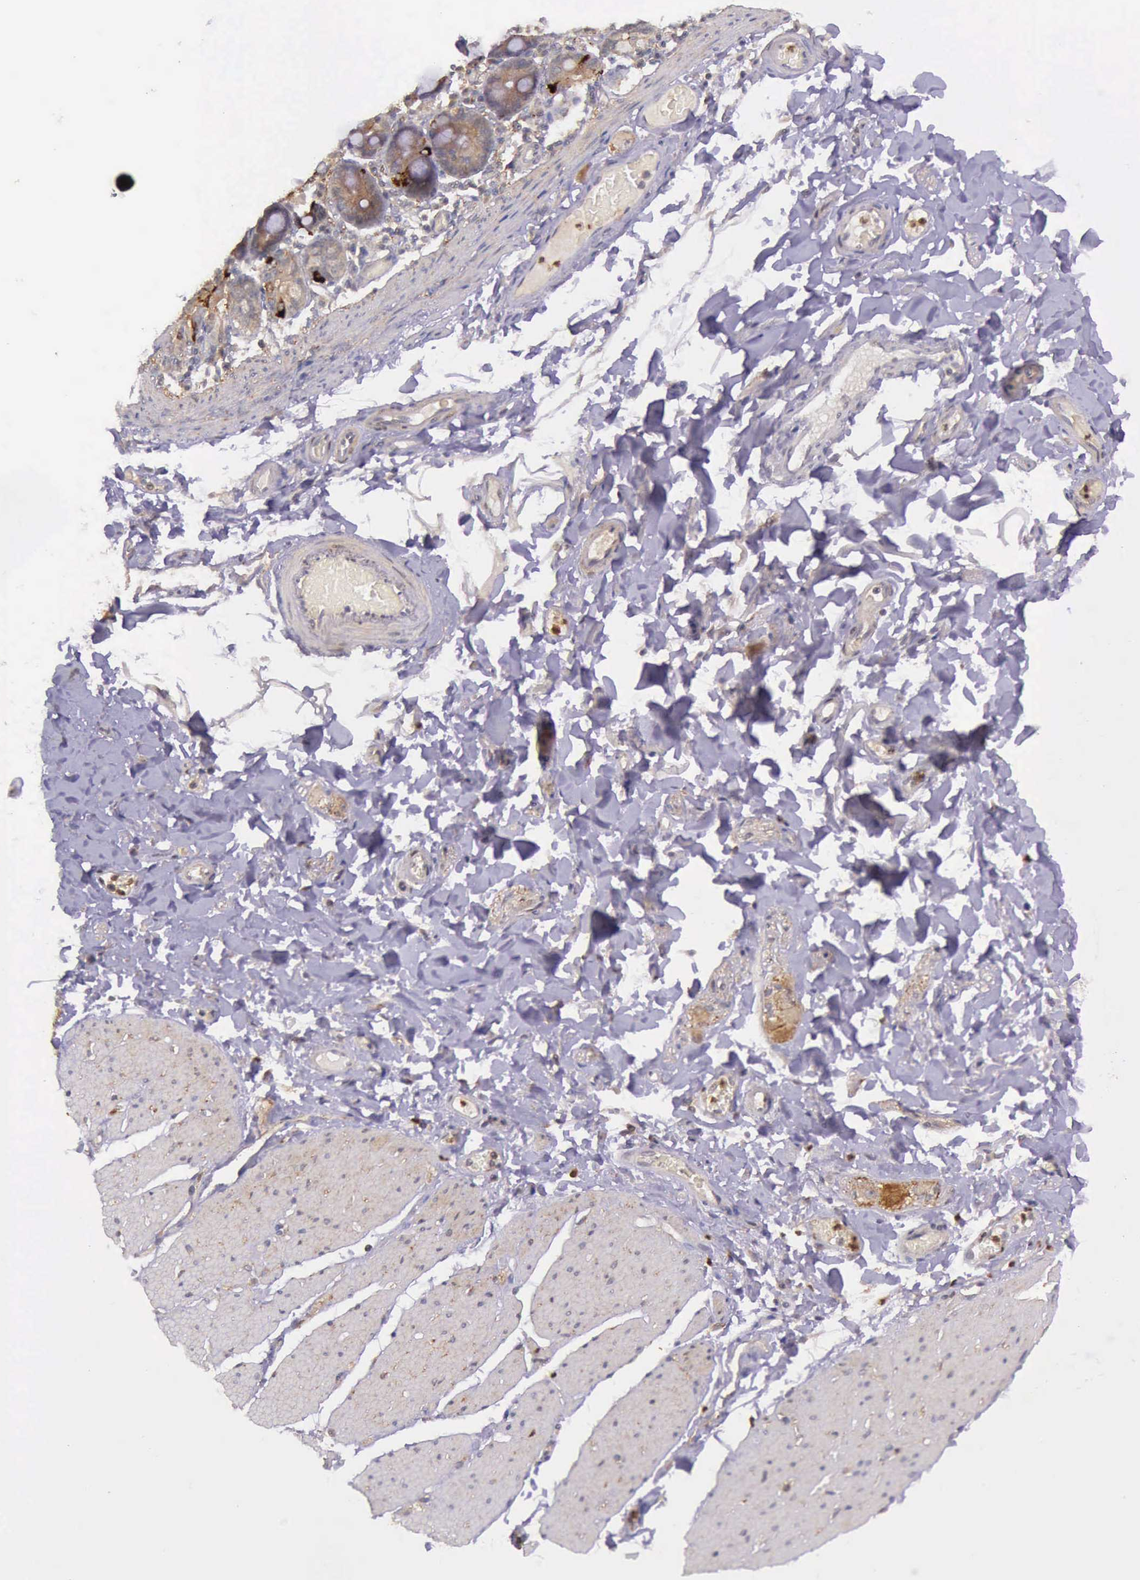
{"staining": {"intensity": "negative", "quantity": "none", "location": "none"}, "tissue": "adipose tissue", "cell_type": "Adipocytes", "image_type": "normal", "snomed": [{"axis": "morphology", "description": "Normal tissue, NOS"}, {"axis": "topography", "description": "Duodenum"}], "caption": "Immunohistochemistry image of unremarkable adipose tissue: adipose tissue stained with DAB exhibits no significant protein positivity in adipocytes. (Stains: DAB IHC with hematoxylin counter stain, Microscopy: brightfield microscopy at high magnification).", "gene": "PRICKLE3", "patient": {"sex": "male", "age": 63}}